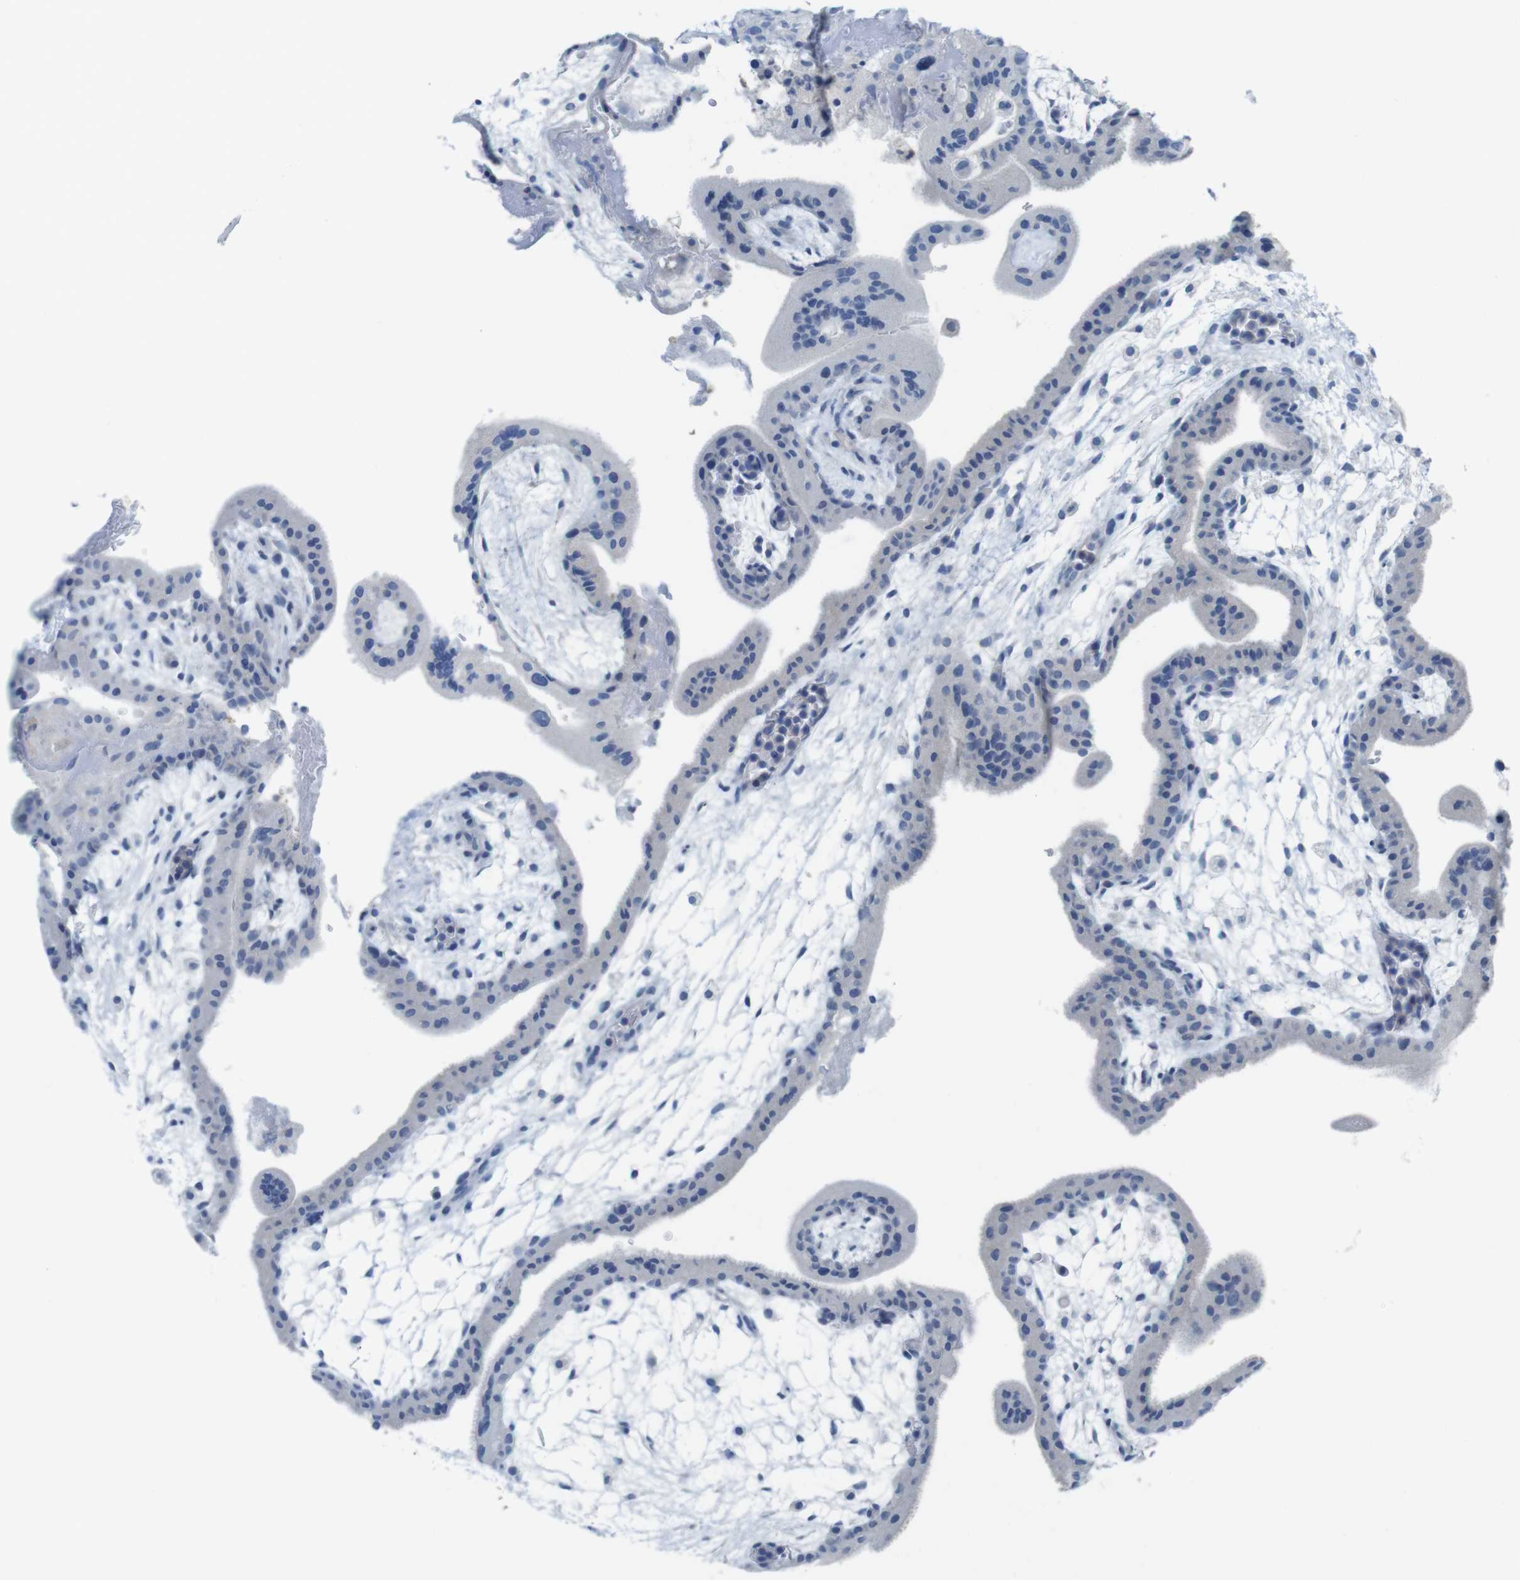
{"staining": {"intensity": "negative", "quantity": "none", "location": "none"}, "tissue": "placenta", "cell_type": "Trophoblastic cells", "image_type": "normal", "snomed": [{"axis": "morphology", "description": "Normal tissue, NOS"}, {"axis": "topography", "description": "Placenta"}], "caption": "Placenta was stained to show a protein in brown. There is no significant positivity in trophoblastic cells. (DAB IHC with hematoxylin counter stain).", "gene": "CD5", "patient": {"sex": "female", "age": 35}}